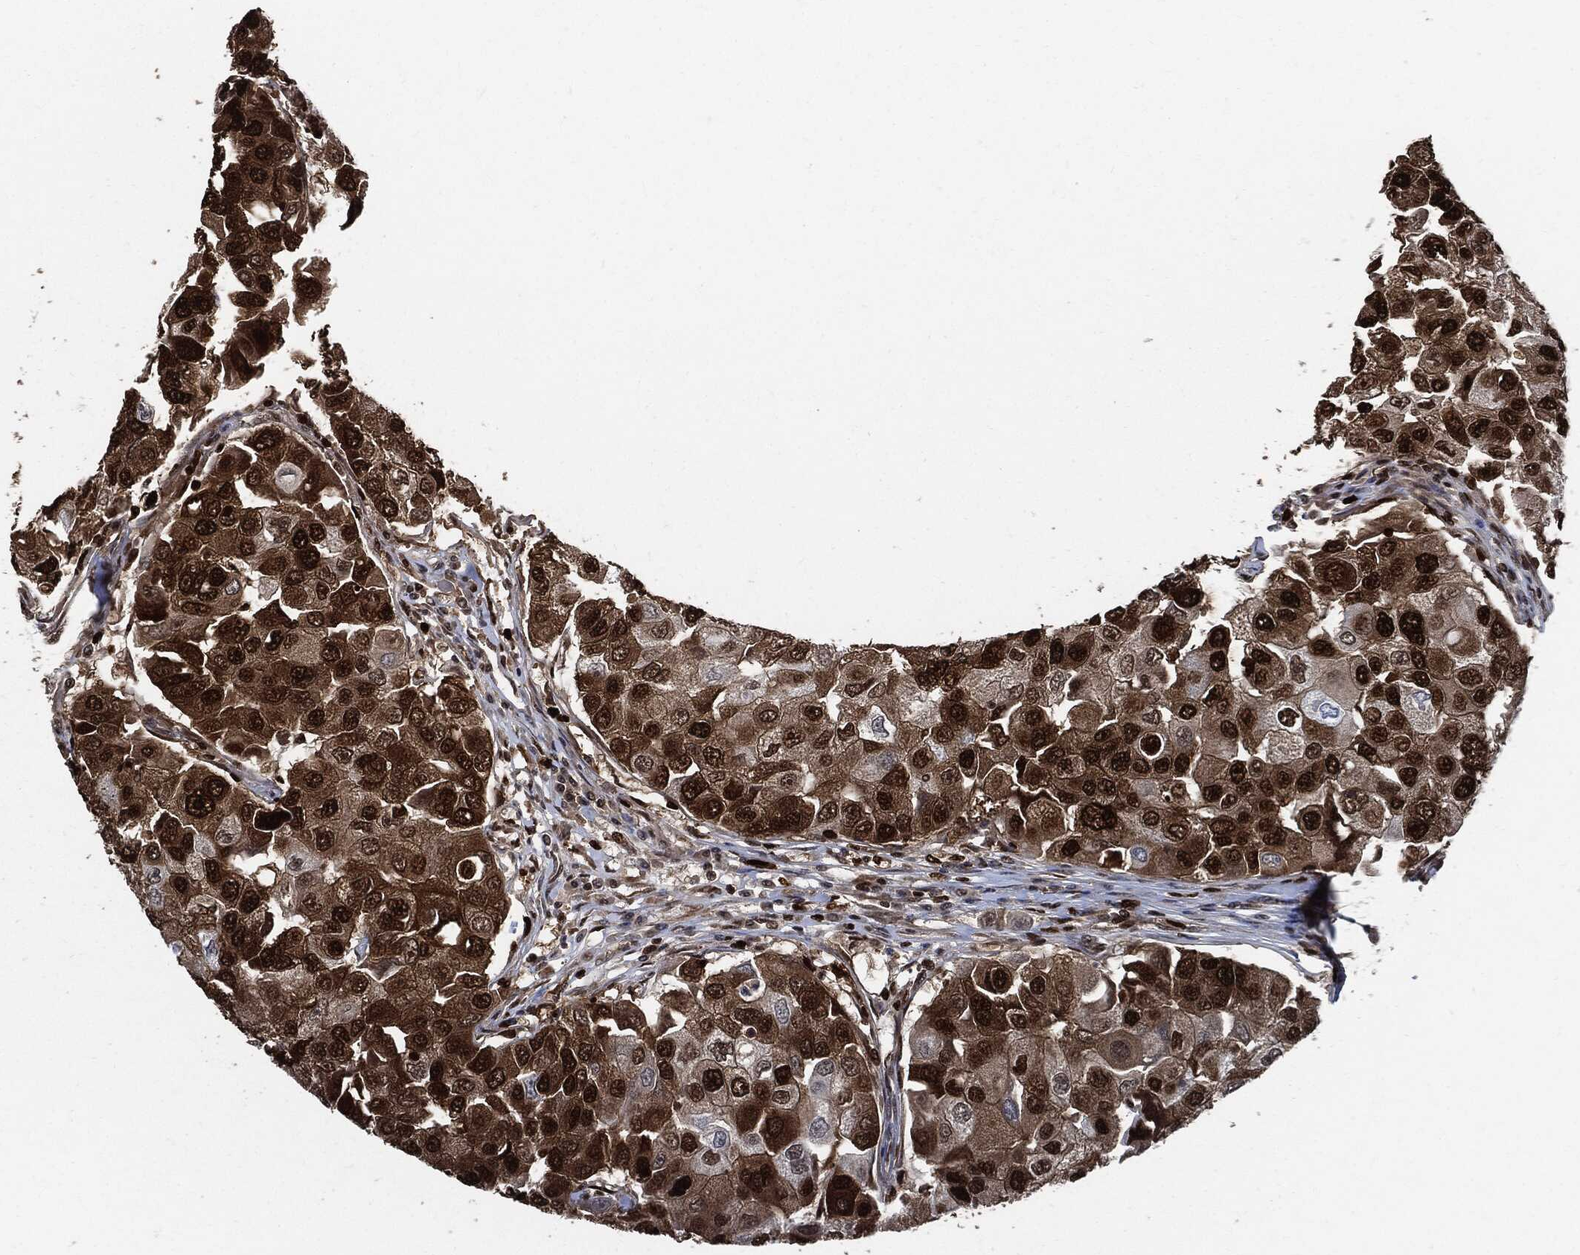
{"staining": {"intensity": "strong", "quantity": ">75%", "location": "nuclear"}, "tissue": "breast cancer", "cell_type": "Tumor cells", "image_type": "cancer", "snomed": [{"axis": "morphology", "description": "Duct carcinoma"}, {"axis": "topography", "description": "Breast"}], "caption": "Immunohistochemistry micrograph of neoplastic tissue: human breast intraductal carcinoma stained using IHC displays high levels of strong protein expression localized specifically in the nuclear of tumor cells, appearing as a nuclear brown color.", "gene": "PCNA", "patient": {"sex": "female", "age": 27}}